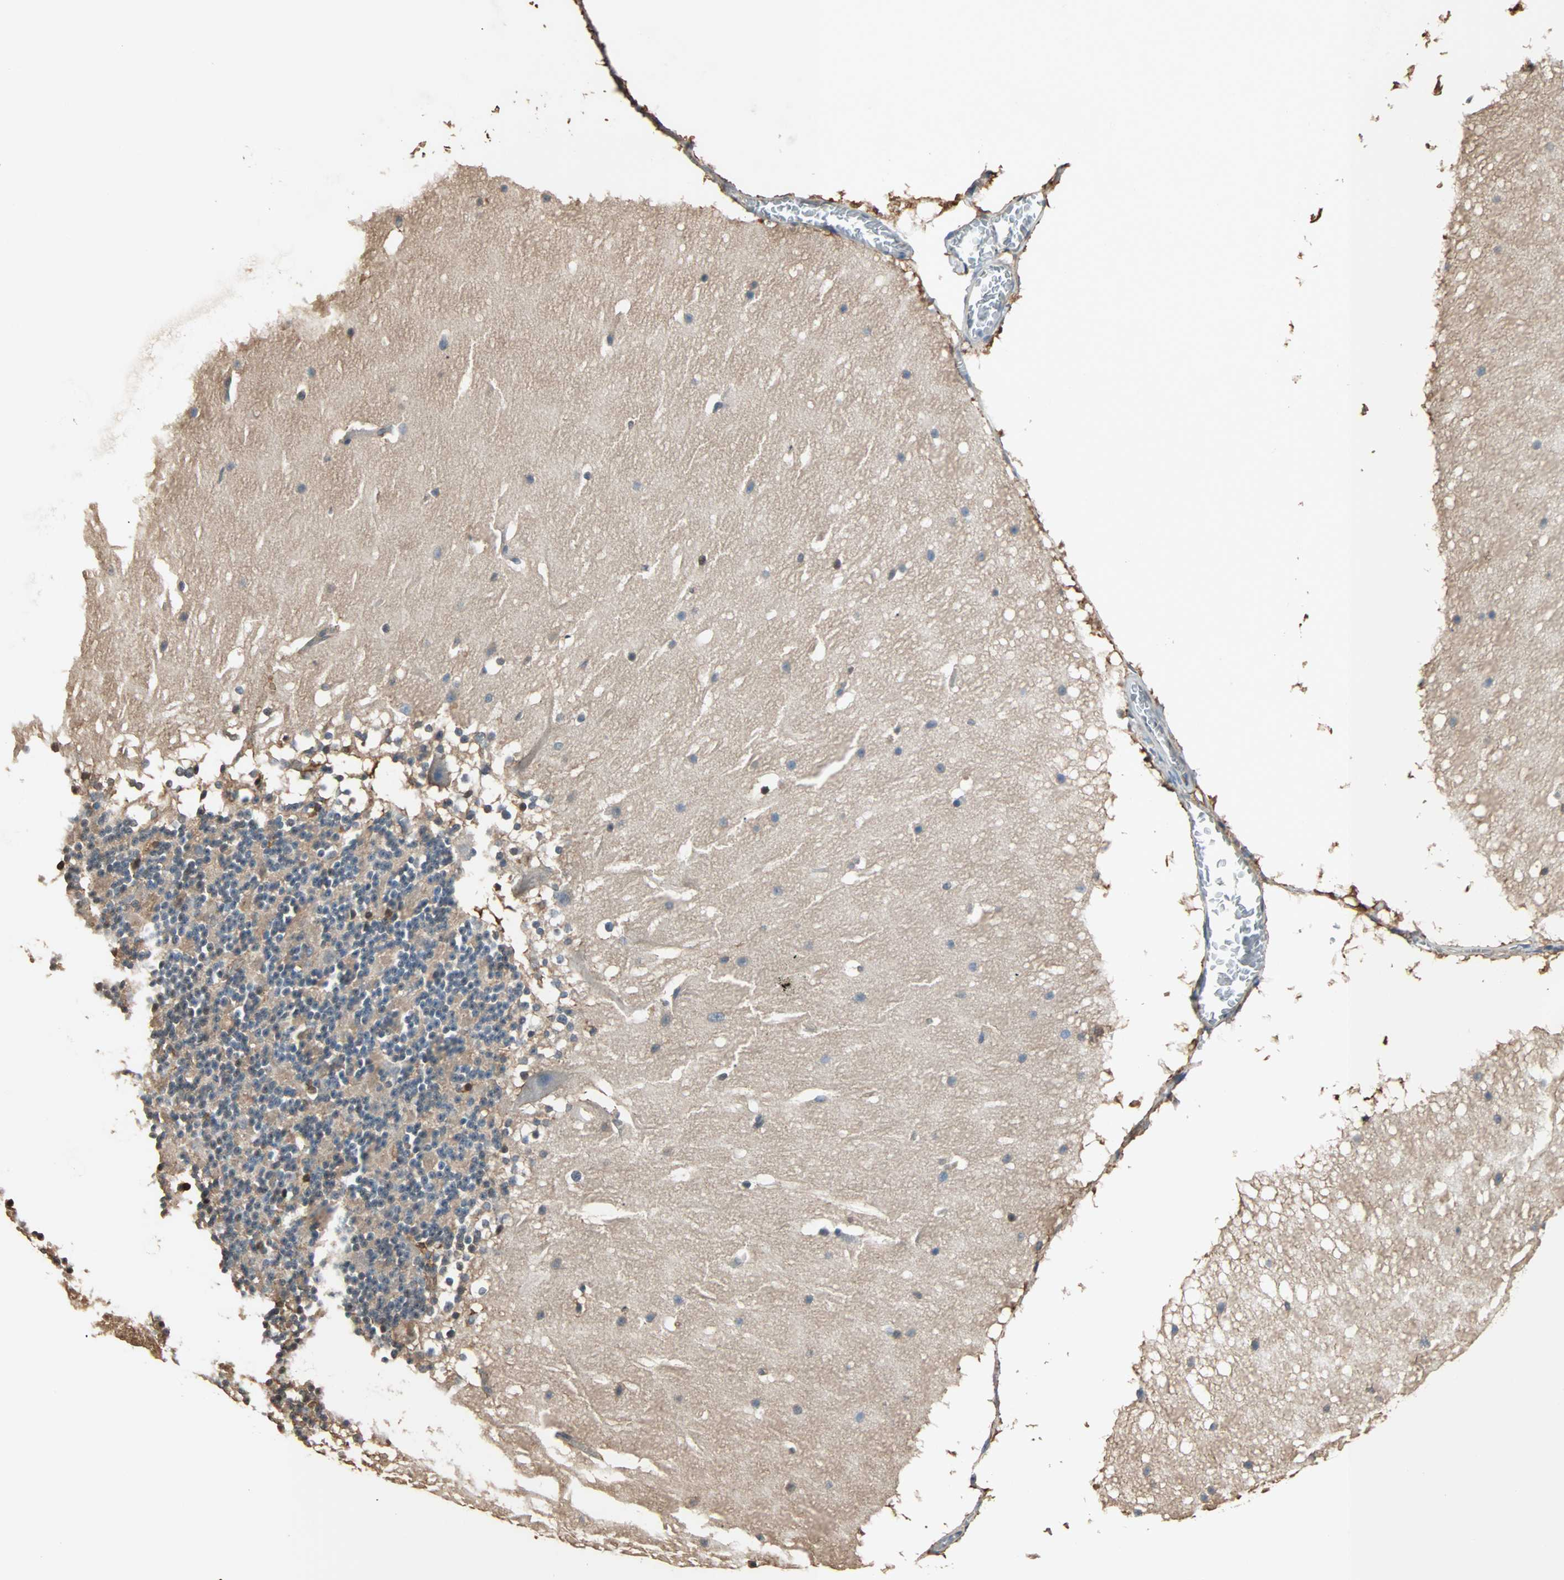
{"staining": {"intensity": "moderate", "quantity": "<25%", "location": "nuclear"}, "tissue": "cerebellum", "cell_type": "Cells in granular layer", "image_type": "normal", "snomed": [{"axis": "morphology", "description": "Normal tissue, NOS"}, {"axis": "topography", "description": "Cerebellum"}], "caption": "High-power microscopy captured an IHC histopathology image of normal cerebellum, revealing moderate nuclear staining in about <25% of cells in granular layer.", "gene": "PRDX1", "patient": {"sex": "female", "age": 19}}